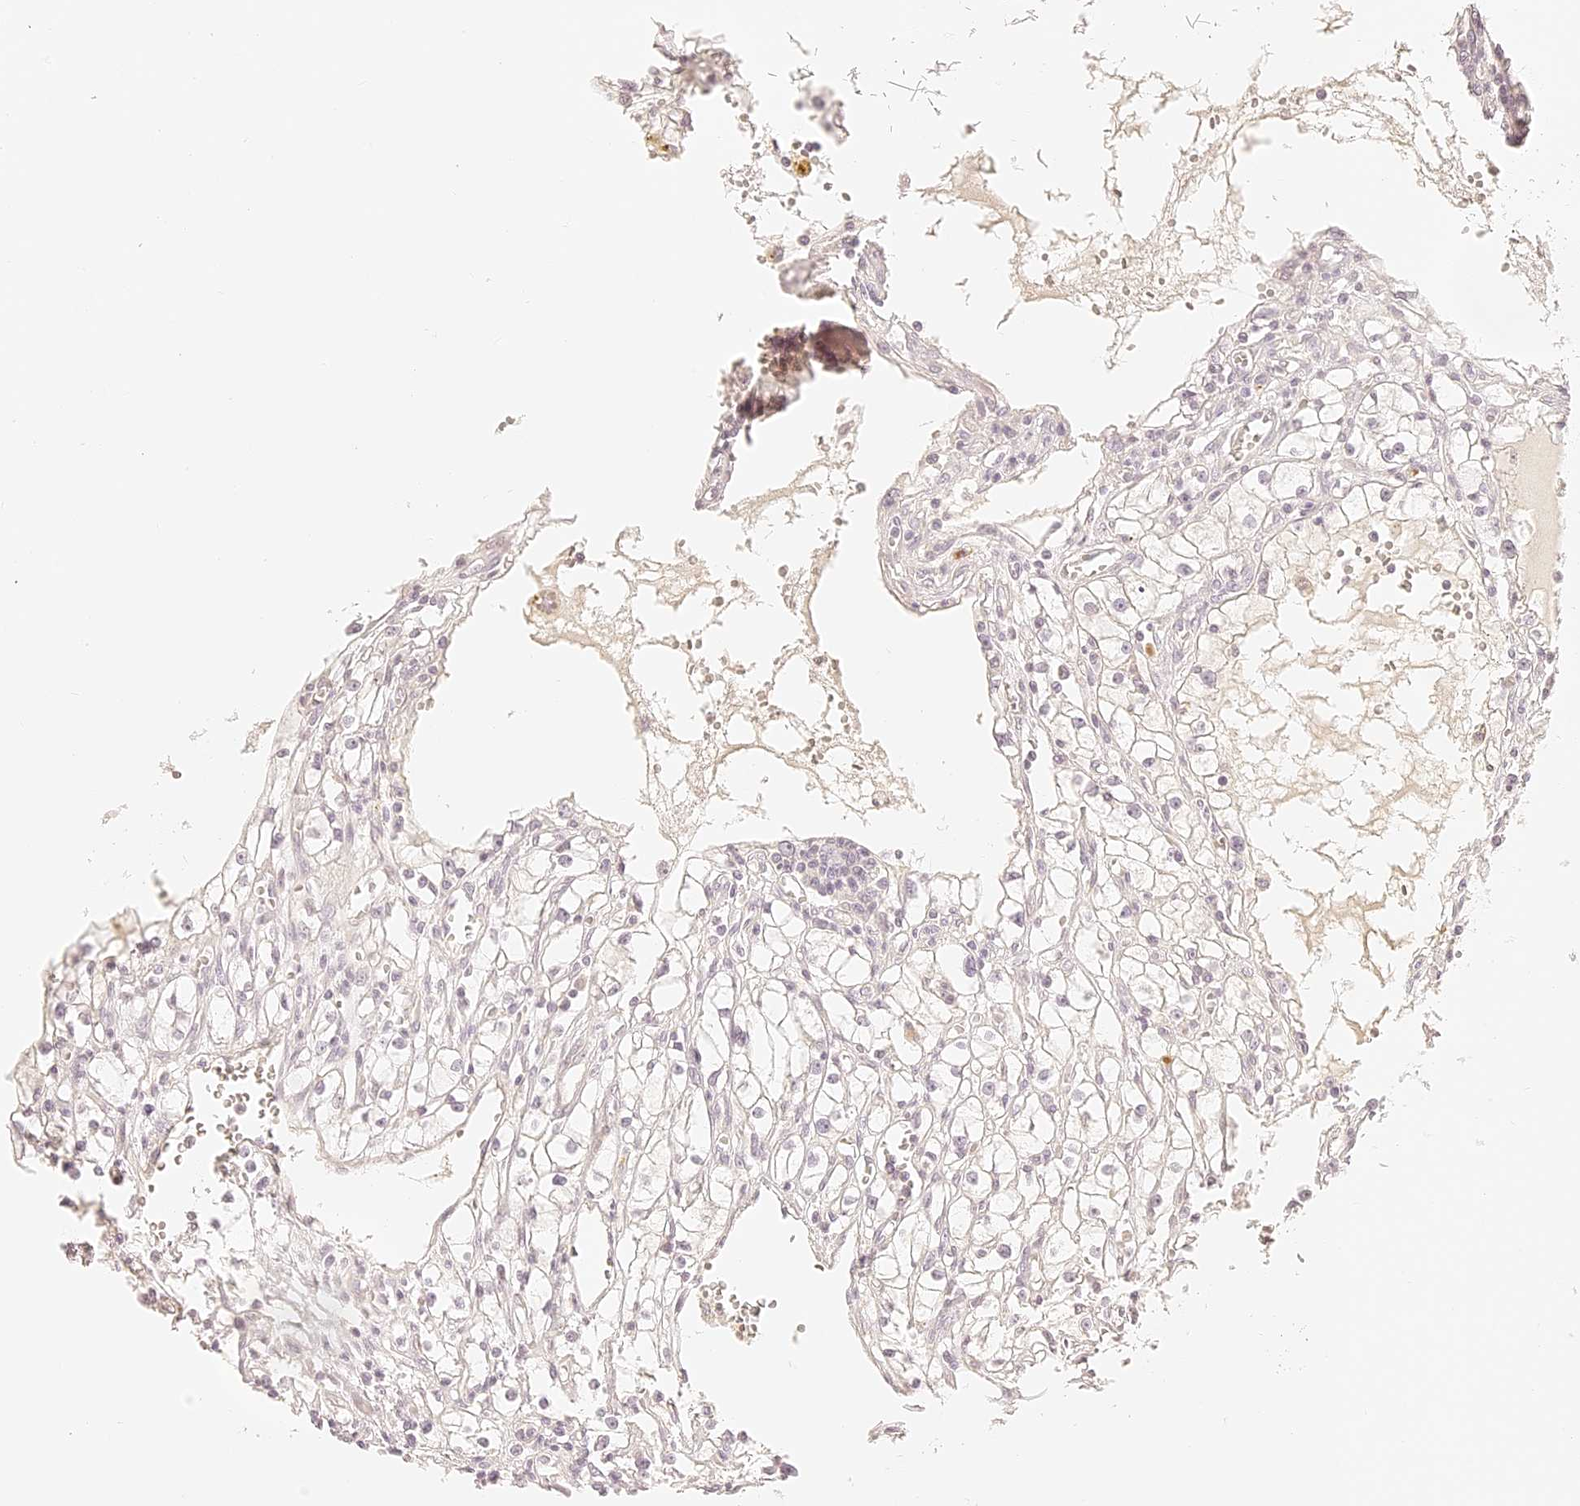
{"staining": {"intensity": "negative", "quantity": "none", "location": "none"}, "tissue": "renal cancer", "cell_type": "Tumor cells", "image_type": "cancer", "snomed": [{"axis": "morphology", "description": "Adenocarcinoma, NOS"}, {"axis": "topography", "description": "Kidney"}], "caption": "Immunohistochemical staining of adenocarcinoma (renal) demonstrates no significant staining in tumor cells.", "gene": "TRIM45", "patient": {"sex": "male", "age": 56}}